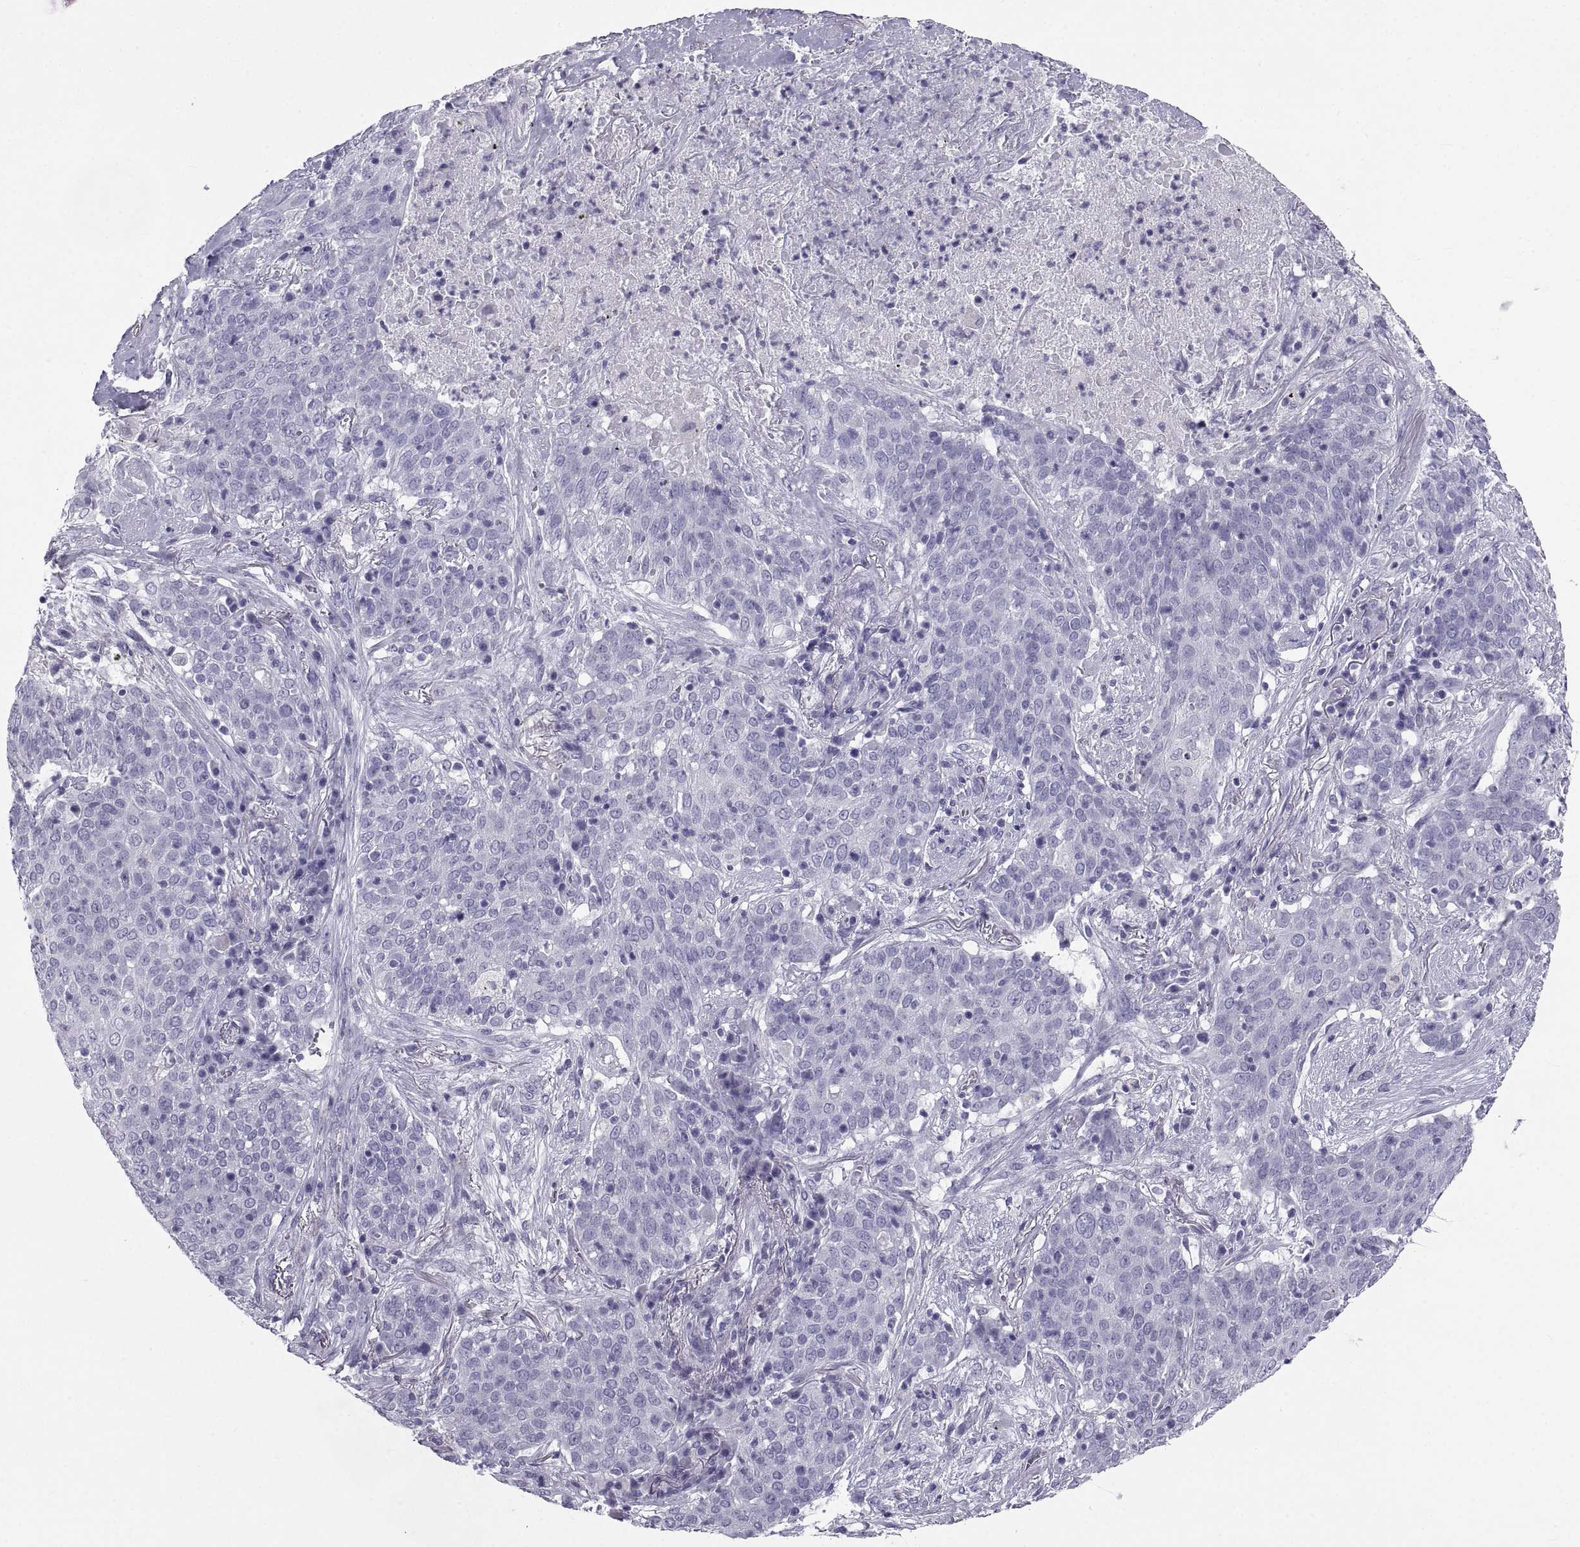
{"staining": {"intensity": "negative", "quantity": "none", "location": "none"}, "tissue": "lung cancer", "cell_type": "Tumor cells", "image_type": "cancer", "snomed": [{"axis": "morphology", "description": "Squamous cell carcinoma, NOS"}, {"axis": "topography", "description": "Lung"}], "caption": "A micrograph of lung squamous cell carcinoma stained for a protein displays no brown staining in tumor cells.", "gene": "PCSK1N", "patient": {"sex": "male", "age": 82}}